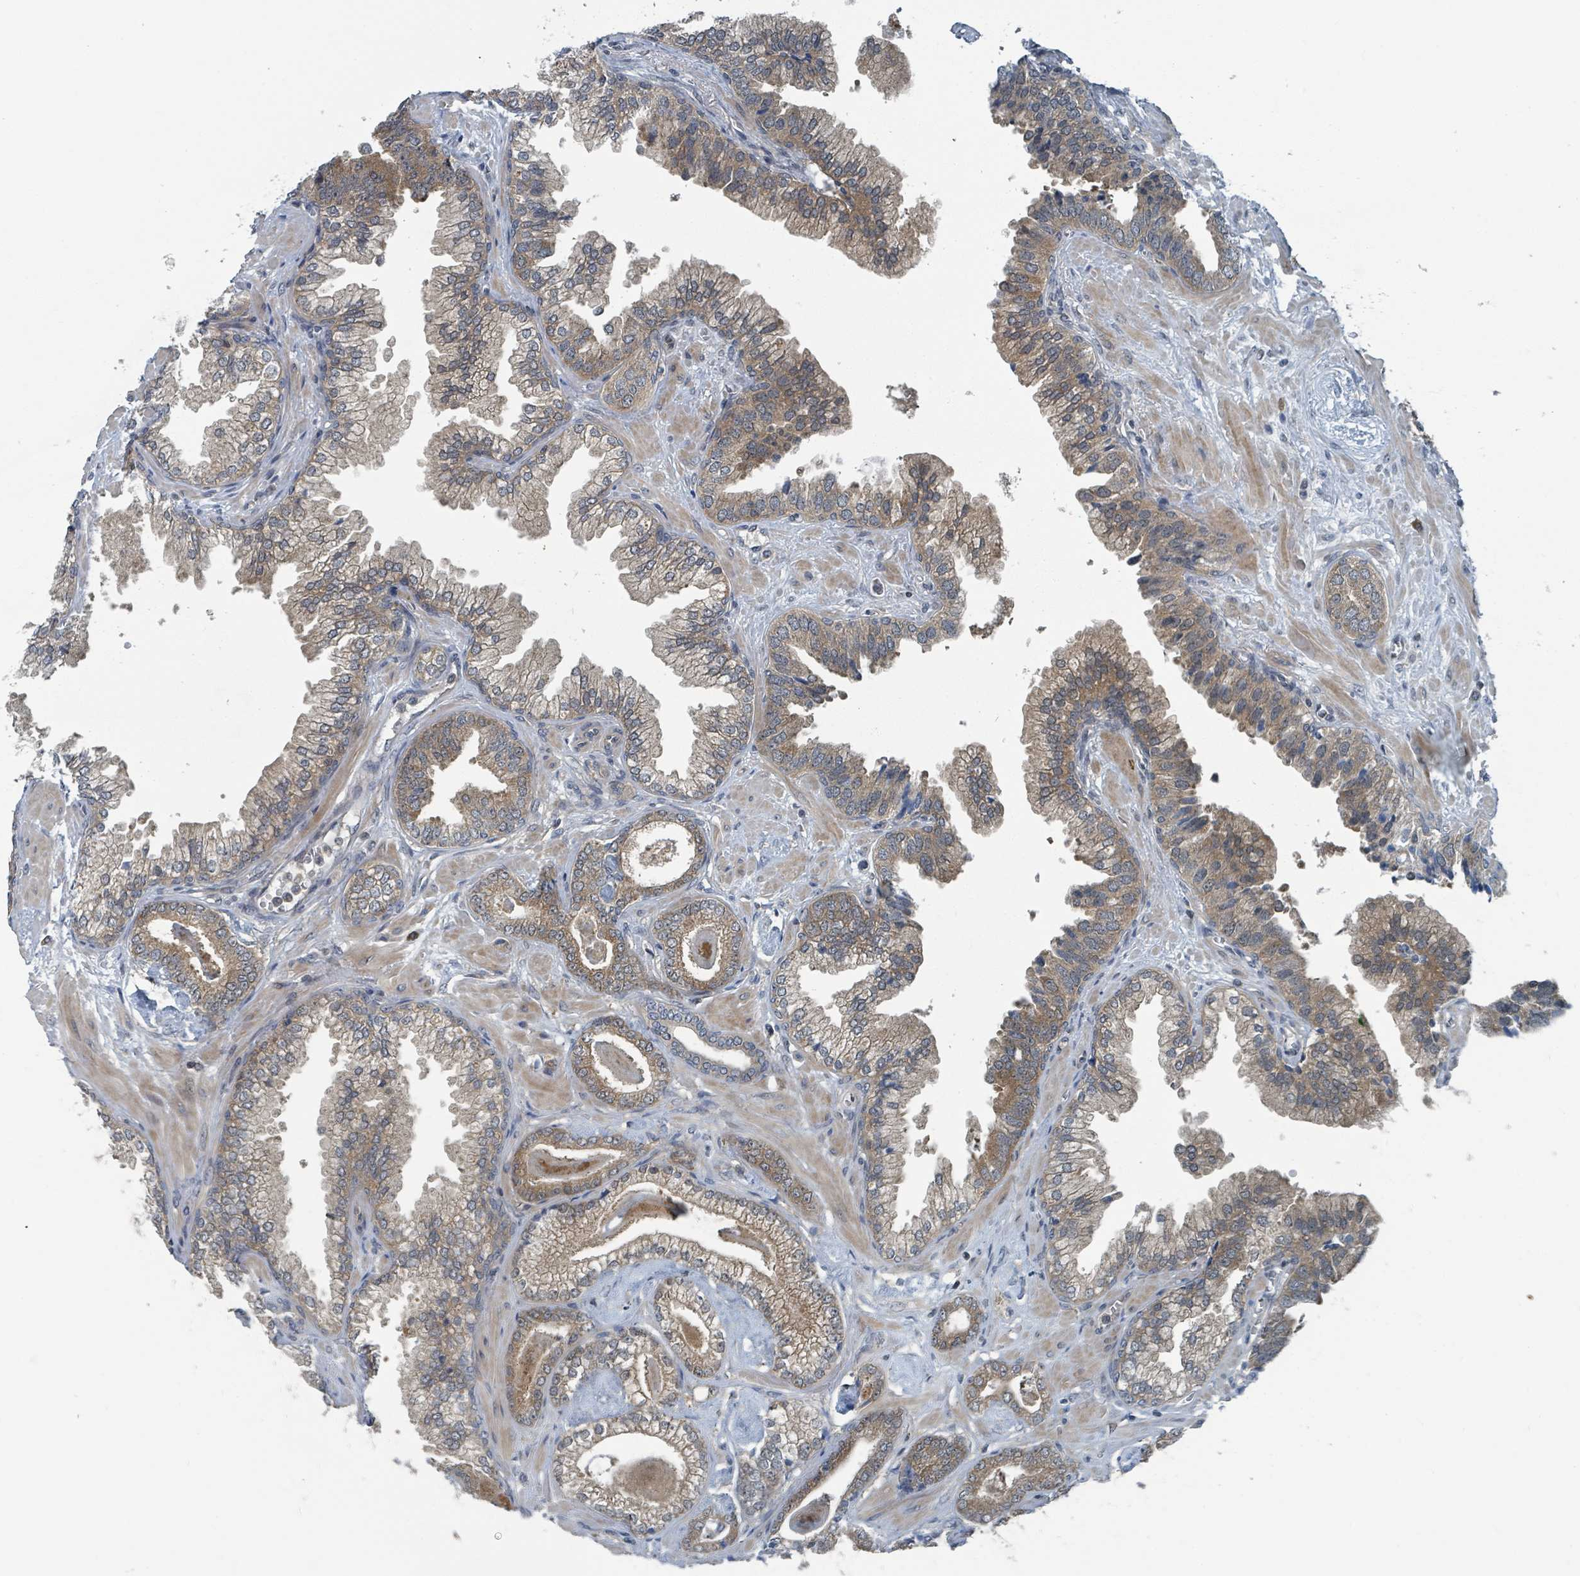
{"staining": {"intensity": "moderate", "quantity": ">75%", "location": "cytoplasmic/membranous,nuclear"}, "tissue": "prostate cancer", "cell_type": "Tumor cells", "image_type": "cancer", "snomed": [{"axis": "morphology", "description": "Adenocarcinoma, Low grade"}, {"axis": "topography", "description": "Prostate"}], "caption": "Immunohistochemistry (DAB (3,3'-diaminobenzidine)) staining of human prostate cancer shows moderate cytoplasmic/membranous and nuclear protein positivity in about >75% of tumor cells. The protein of interest is stained brown, and the nuclei are stained in blue (DAB IHC with brightfield microscopy, high magnification).", "gene": "GOLGA7", "patient": {"sex": "male", "age": 60}}